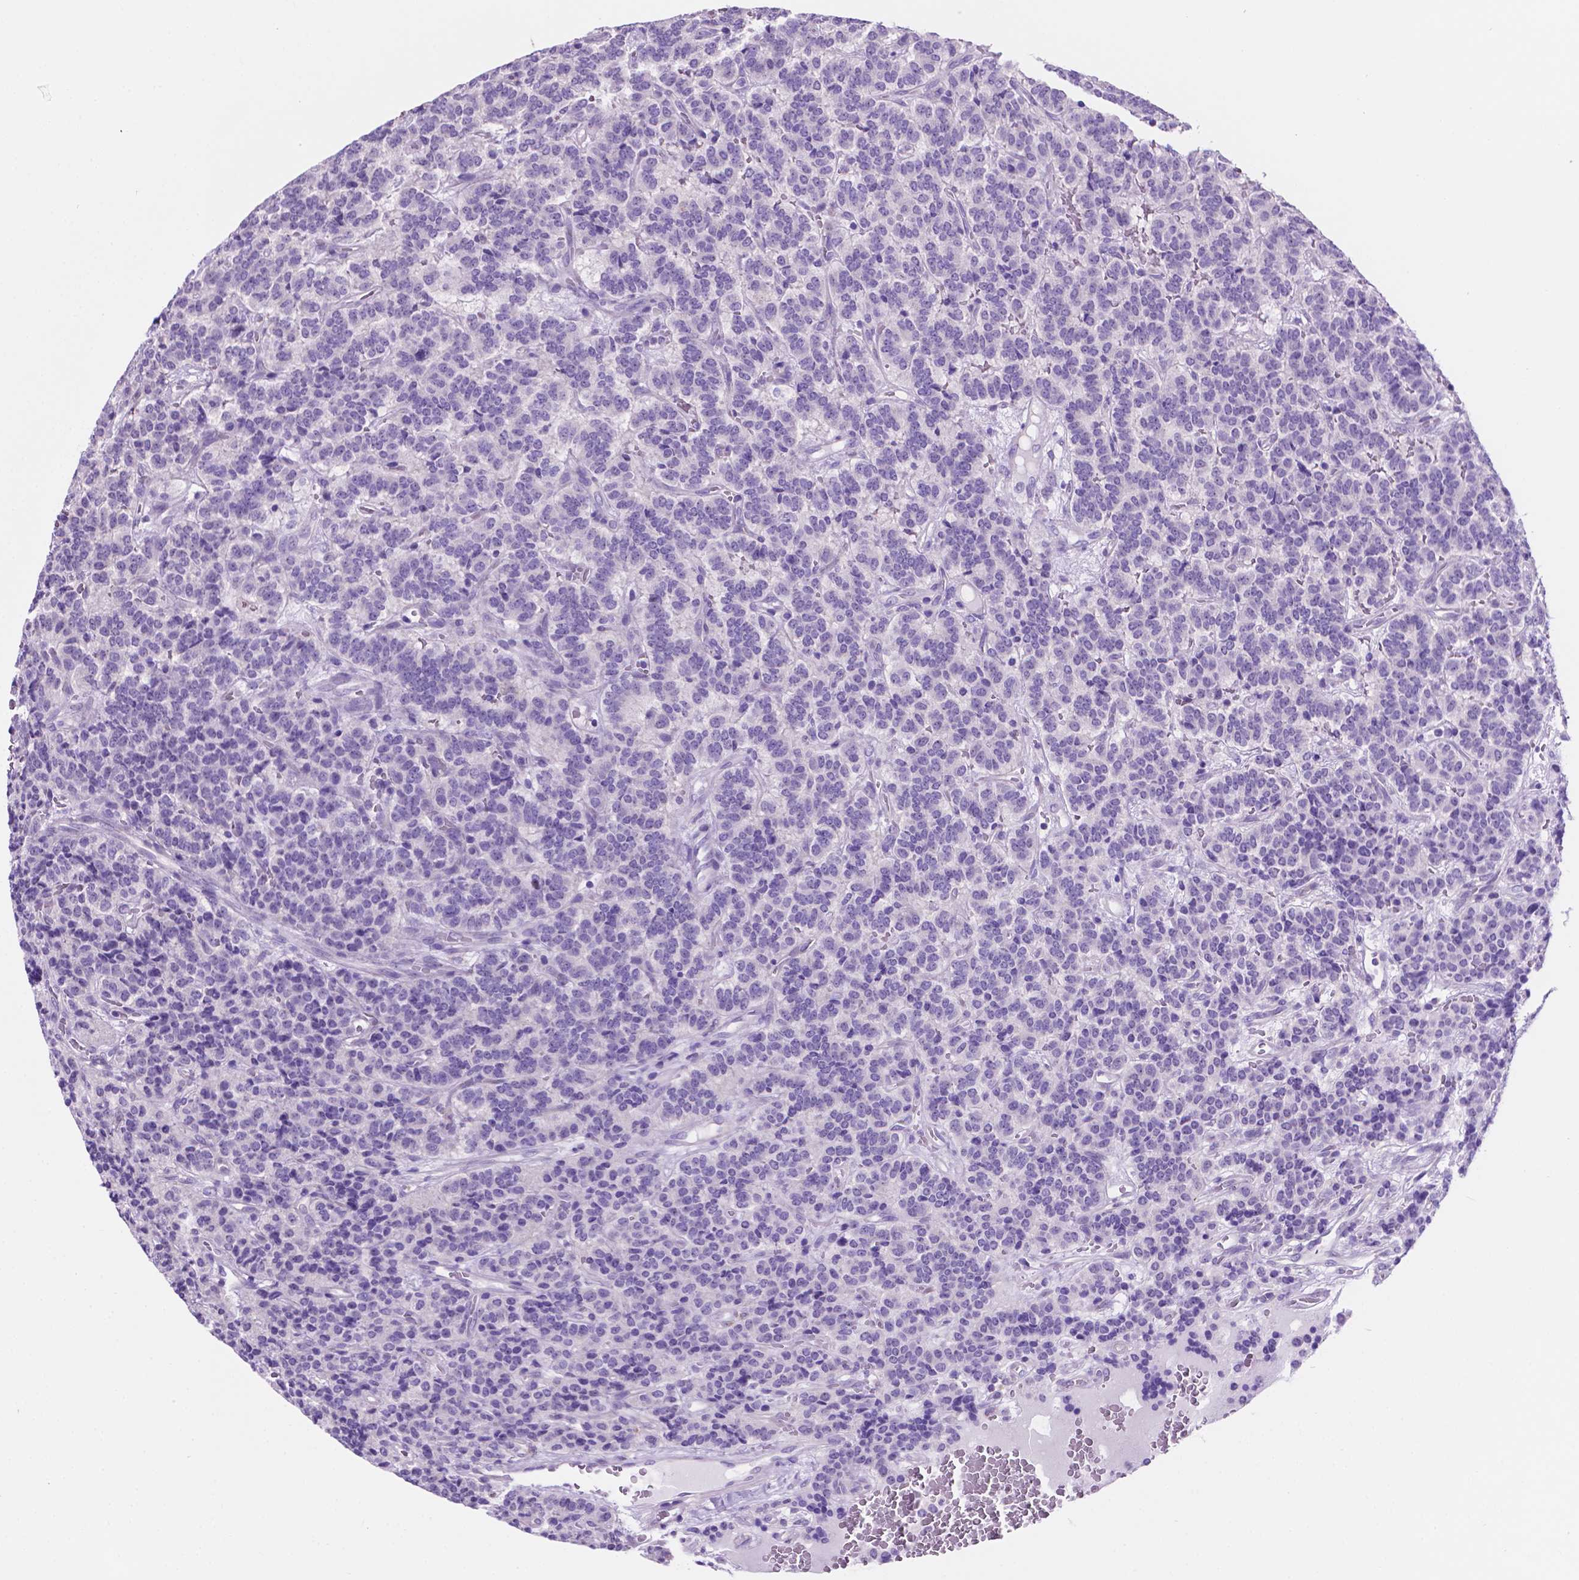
{"staining": {"intensity": "negative", "quantity": "none", "location": "none"}, "tissue": "carcinoid", "cell_type": "Tumor cells", "image_type": "cancer", "snomed": [{"axis": "morphology", "description": "Carcinoid, malignant, NOS"}, {"axis": "topography", "description": "Pancreas"}], "caption": "Tumor cells are negative for protein expression in human carcinoid. (DAB IHC visualized using brightfield microscopy, high magnification).", "gene": "SPDYA", "patient": {"sex": "male", "age": 36}}